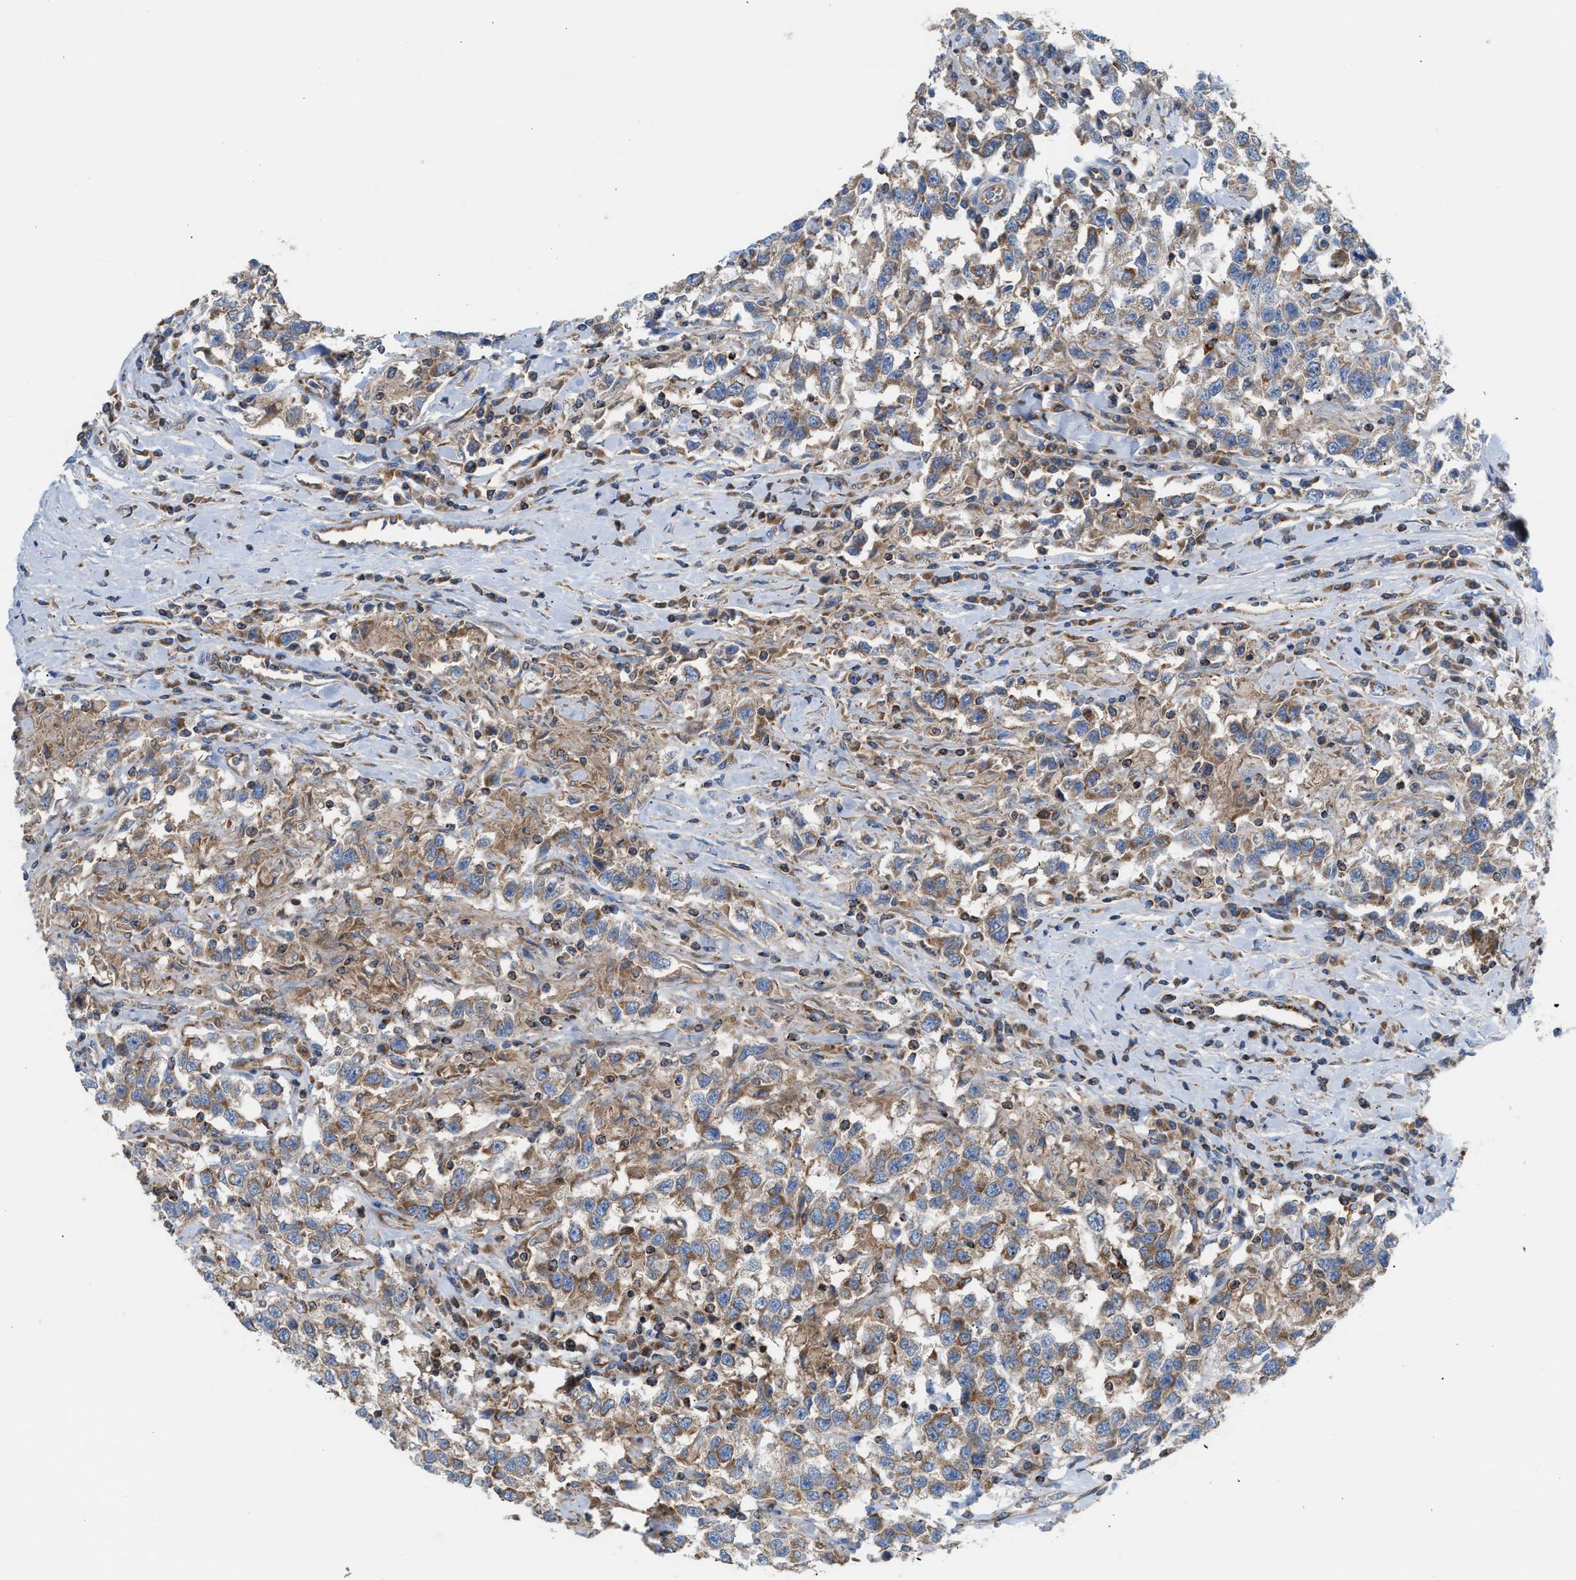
{"staining": {"intensity": "weak", "quantity": ">75%", "location": "cytoplasmic/membranous"}, "tissue": "testis cancer", "cell_type": "Tumor cells", "image_type": "cancer", "snomed": [{"axis": "morphology", "description": "Seminoma, NOS"}, {"axis": "topography", "description": "Testis"}], "caption": "Approximately >75% of tumor cells in human testis cancer (seminoma) exhibit weak cytoplasmic/membranous protein staining as visualized by brown immunohistochemical staining.", "gene": "TBC1D15", "patient": {"sex": "male", "age": 41}}